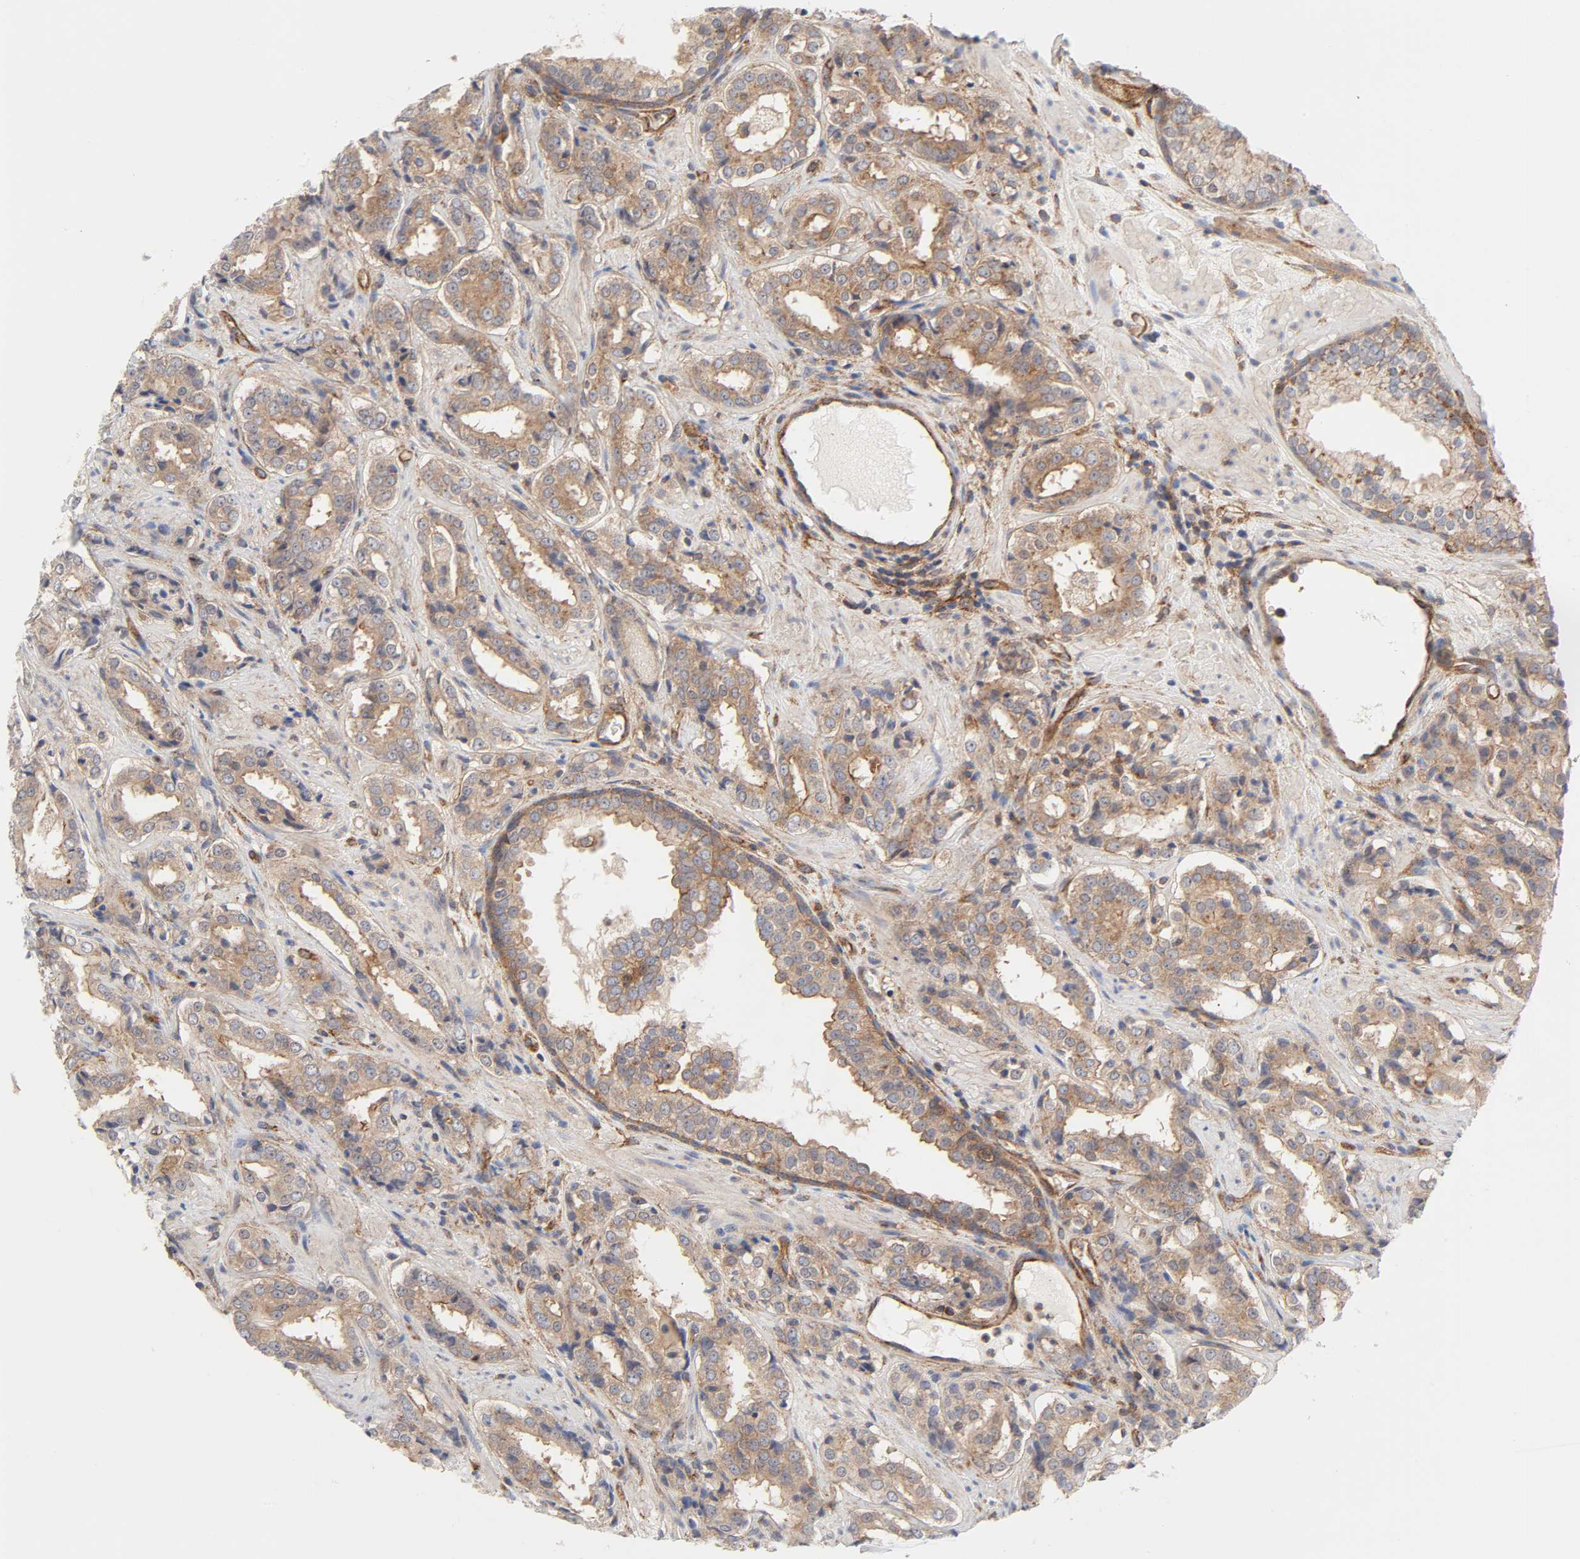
{"staining": {"intensity": "moderate", "quantity": ">75%", "location": "cytoplasmic/membranous"}, "tissue": "prostate cancer", "cell_type": "Tumor cells", "image_type": "cancer", "snomed": [{"axis": "morphology", "description": "Adenocarcinoma, Medium grade"}, {"axis": "topography", "description": "Prostate"}], "caption": "This histopathology image demonstrates immunohistochemistry staining of human prostate cancer, with medium moderate cytoplasmic/membranous staining in approximately >75% of tumor cells.", "gene": "AP2A1", "patient": {"sex": "male", "age": 60}}